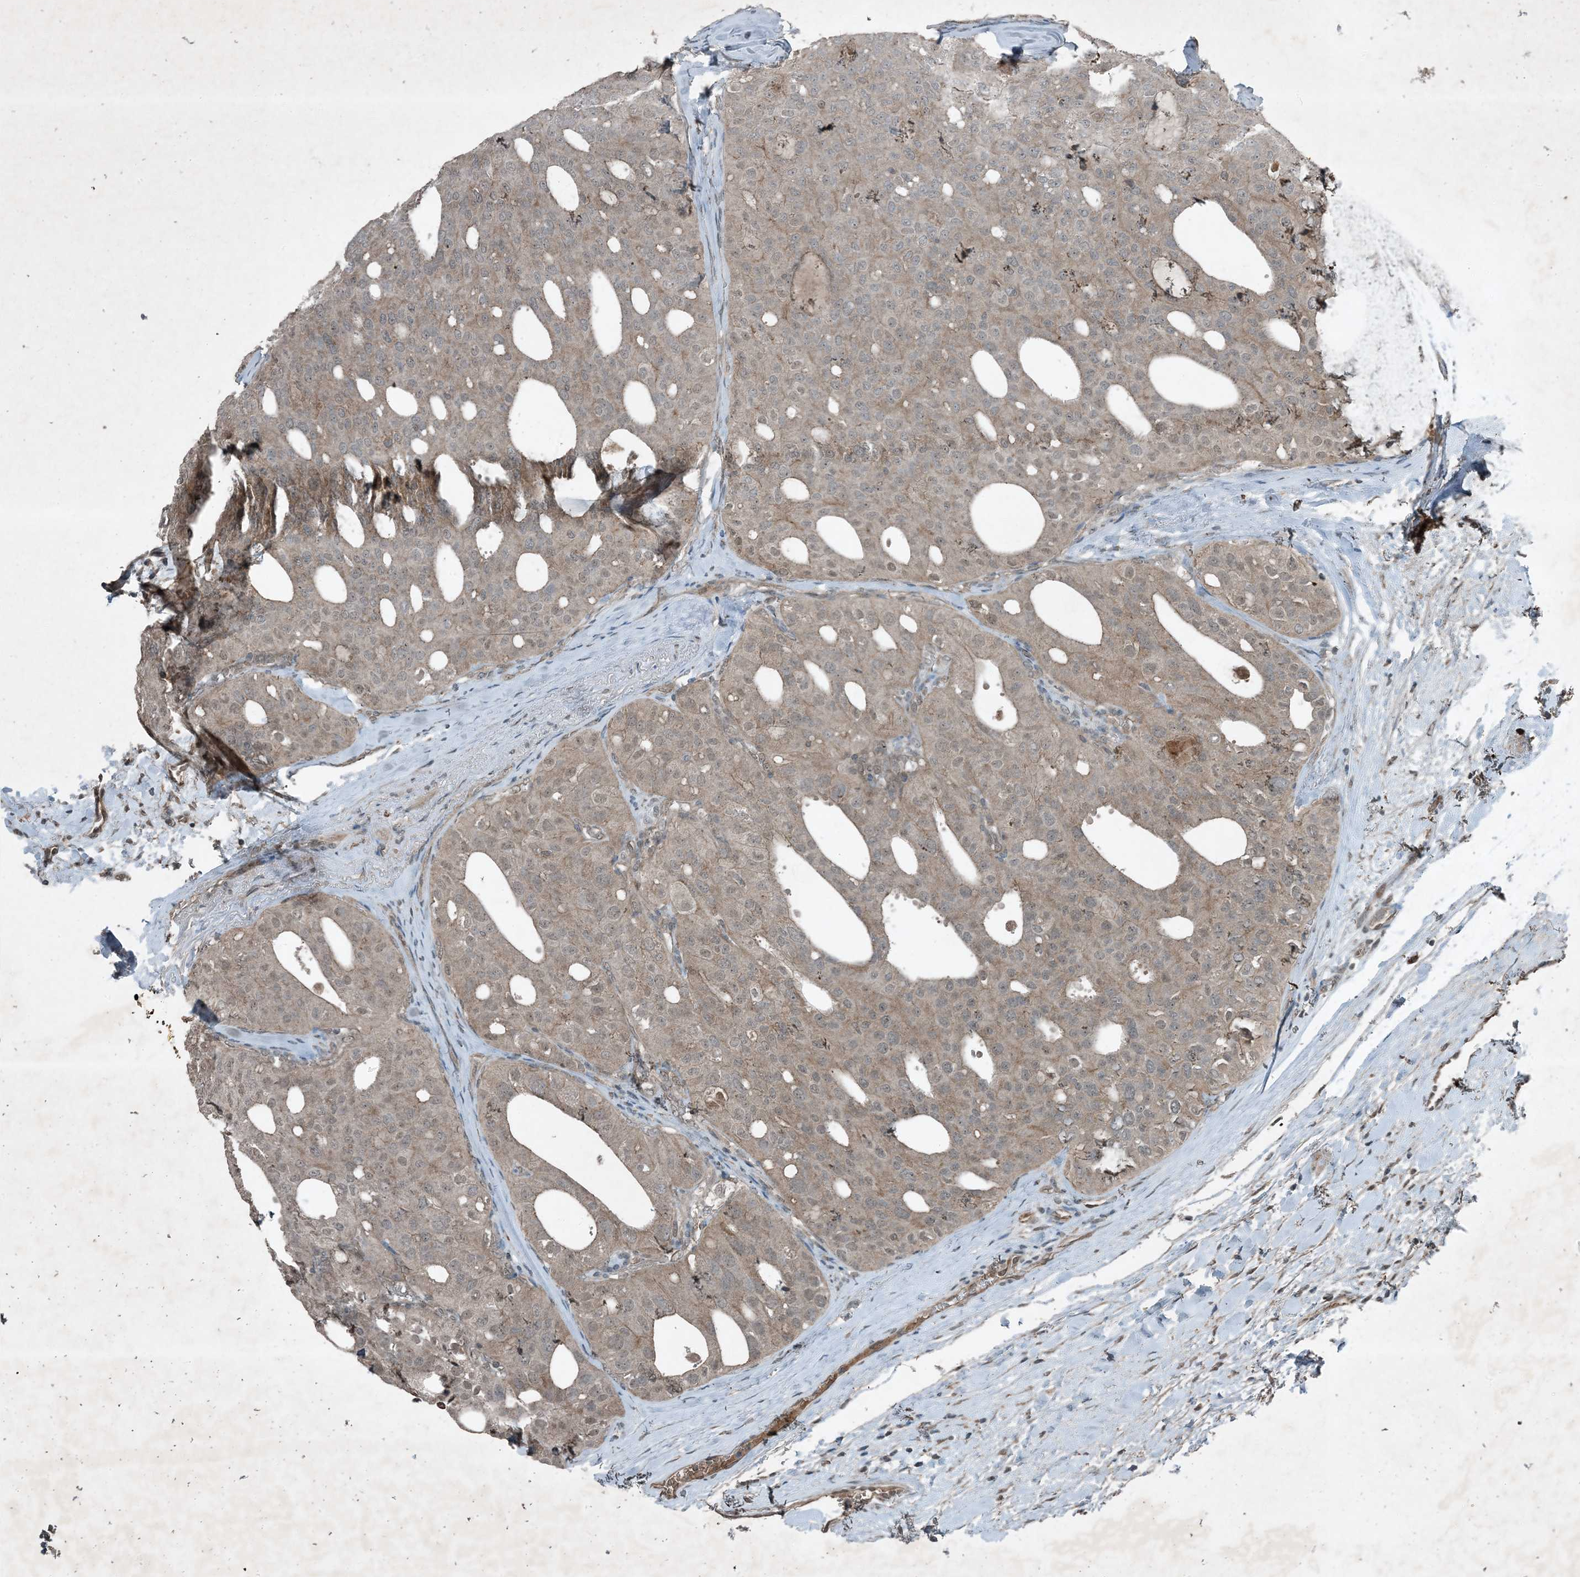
{"staining": {"intensity": "weak", "quantity": "<25%", "location": "cytoplasmic/membranous"}, "tissue": "thyroid cancer", "cell_type": "Tumor cells", "image_type": "cancer", "snomed": [{"axis": "morphology", "description": "Follicular adenoma carcinoma, NOS"}, {"axis": "topography", "description": "Thyroid gland"}], "caption": "Immunohistochemical staining of thyroid follicular adenoma carcinoma reveals no significant expression in tumor cells.", "gene": "MDN1", "patient": {"sex": "male", "age": 75}}